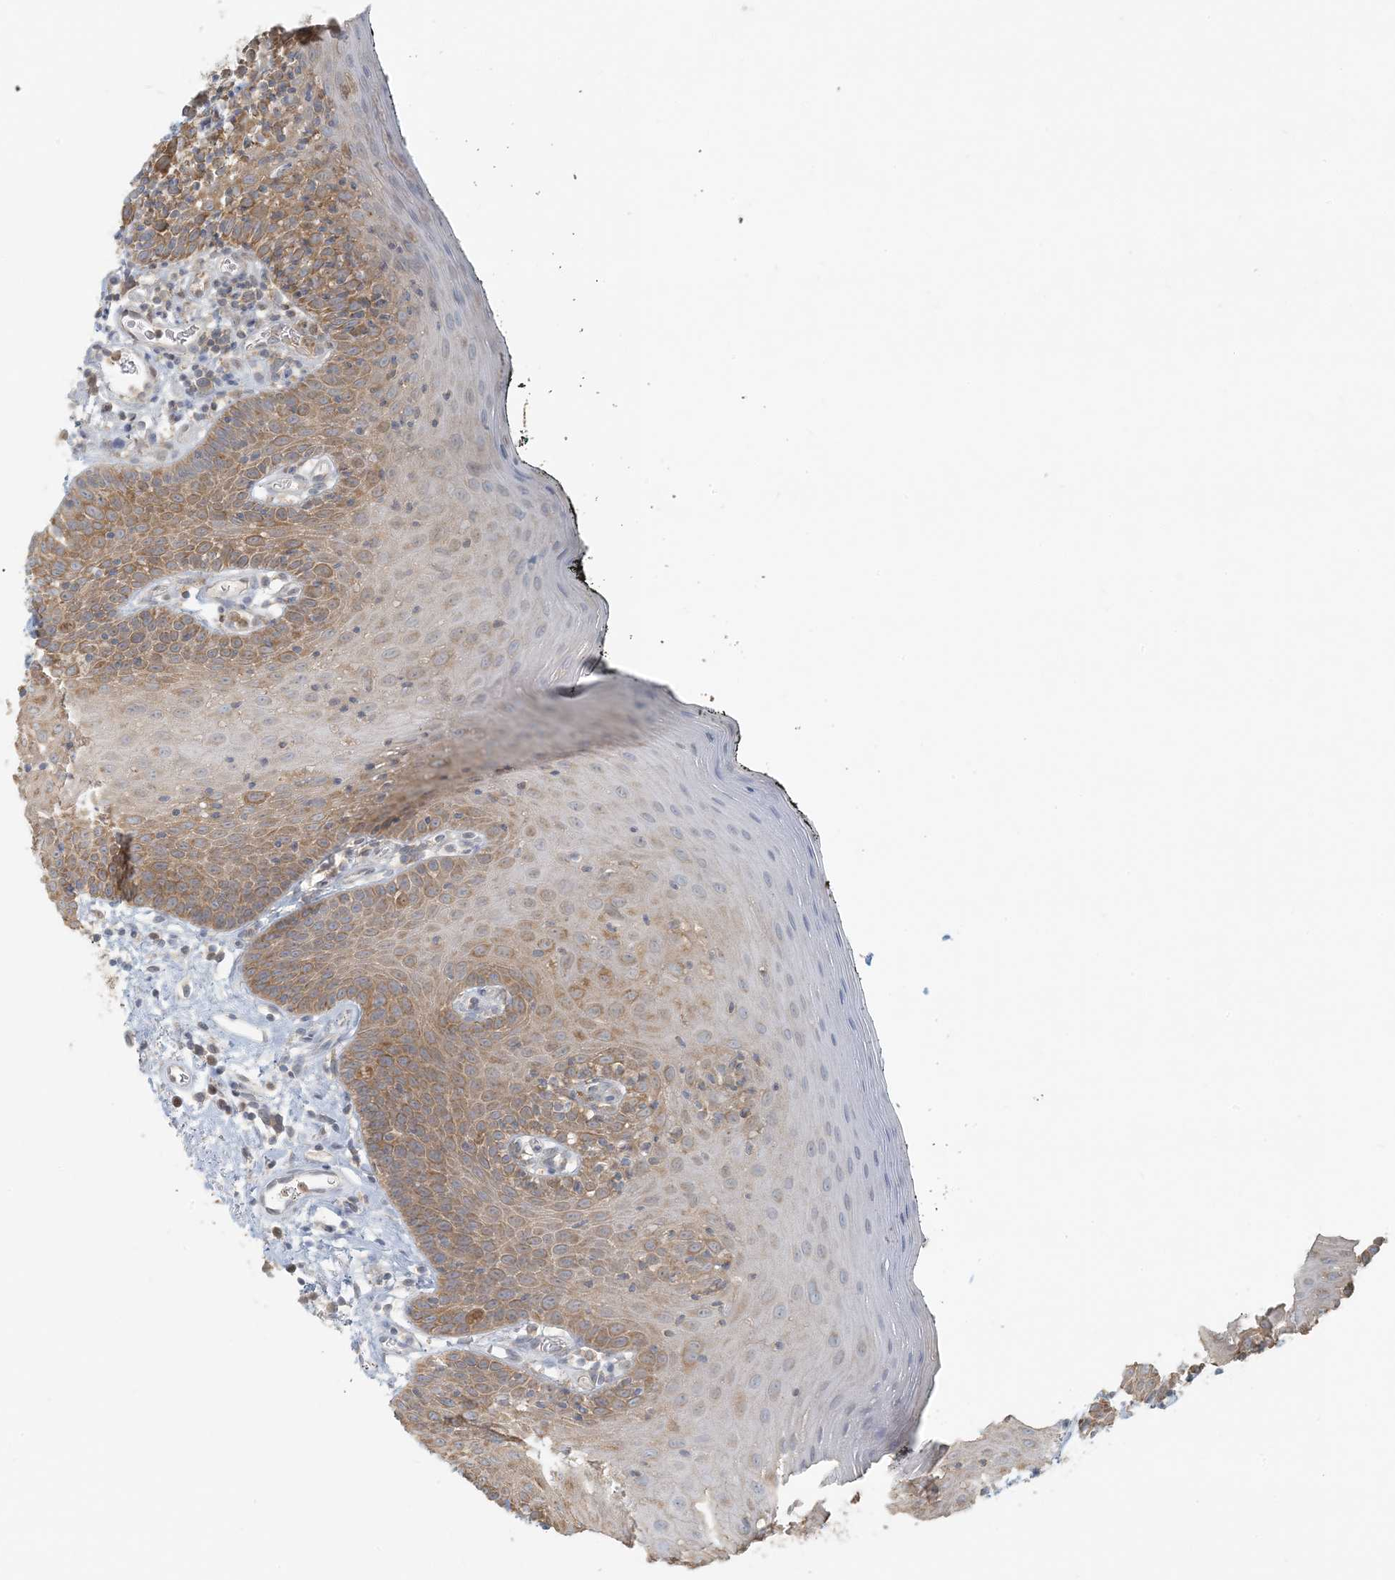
{"staining": {"intensity": "moderate", "quantity": "25%-75%", "location": "cytoplasmic/membranous"}, "tissue": "oral mucosa", "cell_type": "Squamous epithelial cells", "image_type": "normal", "snomed": [{"axis": "morphology", "description": "Normal tissue, NOS"}, {"axis": "topography", "description": "Oral tissue"}], "caption": "Moderate cytoplasmic/membranous protein expression is identified in approximately 25%-75% of squamous epithelial cells in oral mucosa.", "gene": "HACL1", "patient": {"sex": "male", "age": 74}}